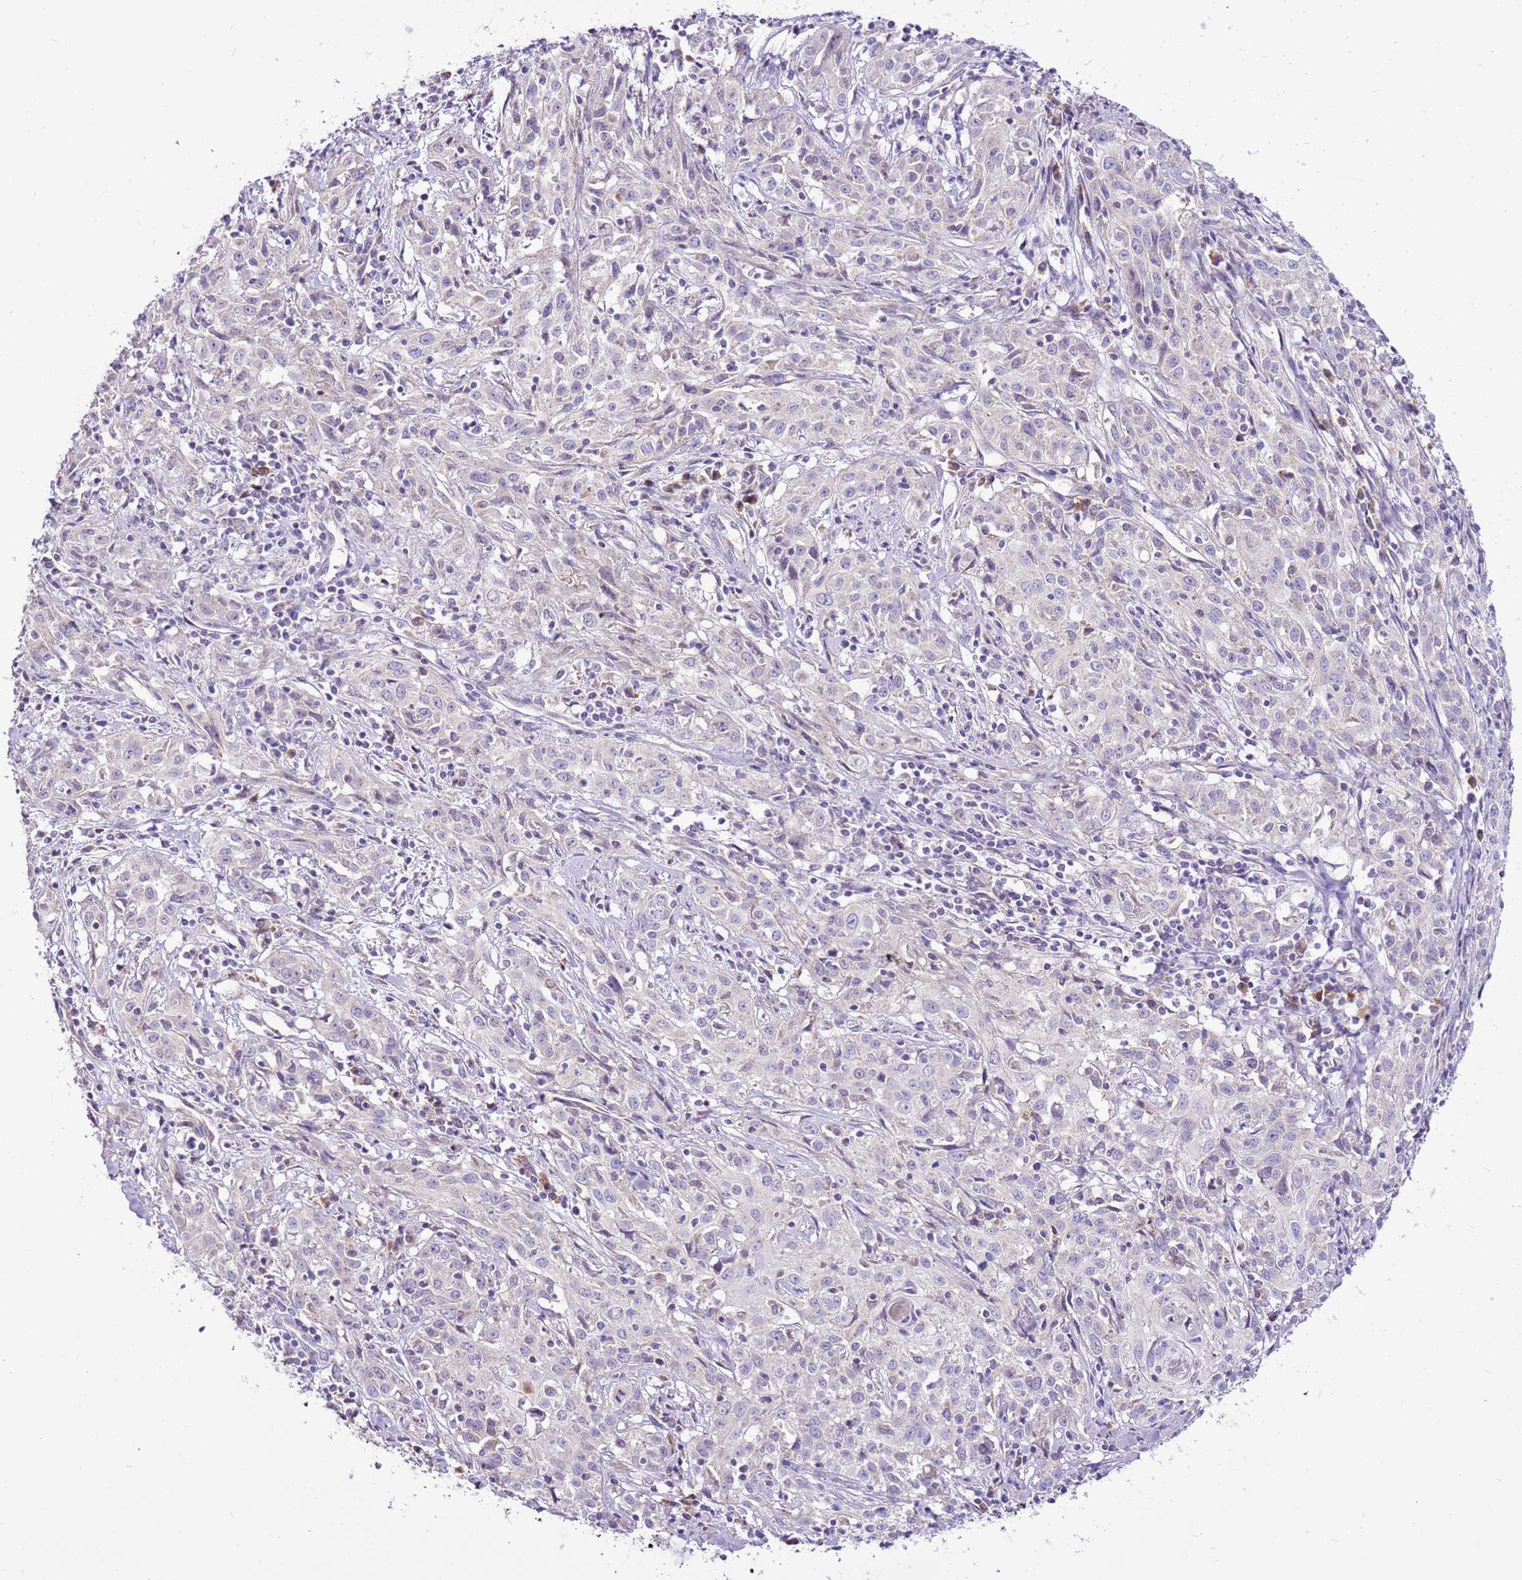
{"staining": {"intensity": "negative", "quantity": "none", "location": "none"}, "tissue": "cervical cancer", "cell_type": "Tumor cells", "image_type": "cancer", "snomed": [{"axis": "morphology", "description": "Squamous cell carcinoma, NOS"}, {"axis": "topography", "description": "Cervix"}], "caption": "High magnification brightfield microscopy of squamous cell carcinoma (cervical) stained with DAB (brown) and counterstained with hematoxylin (blue): tumor cells show no significant staining.", "gene": "MRPL36", "patient": {"sex": "female", "age": 57}}